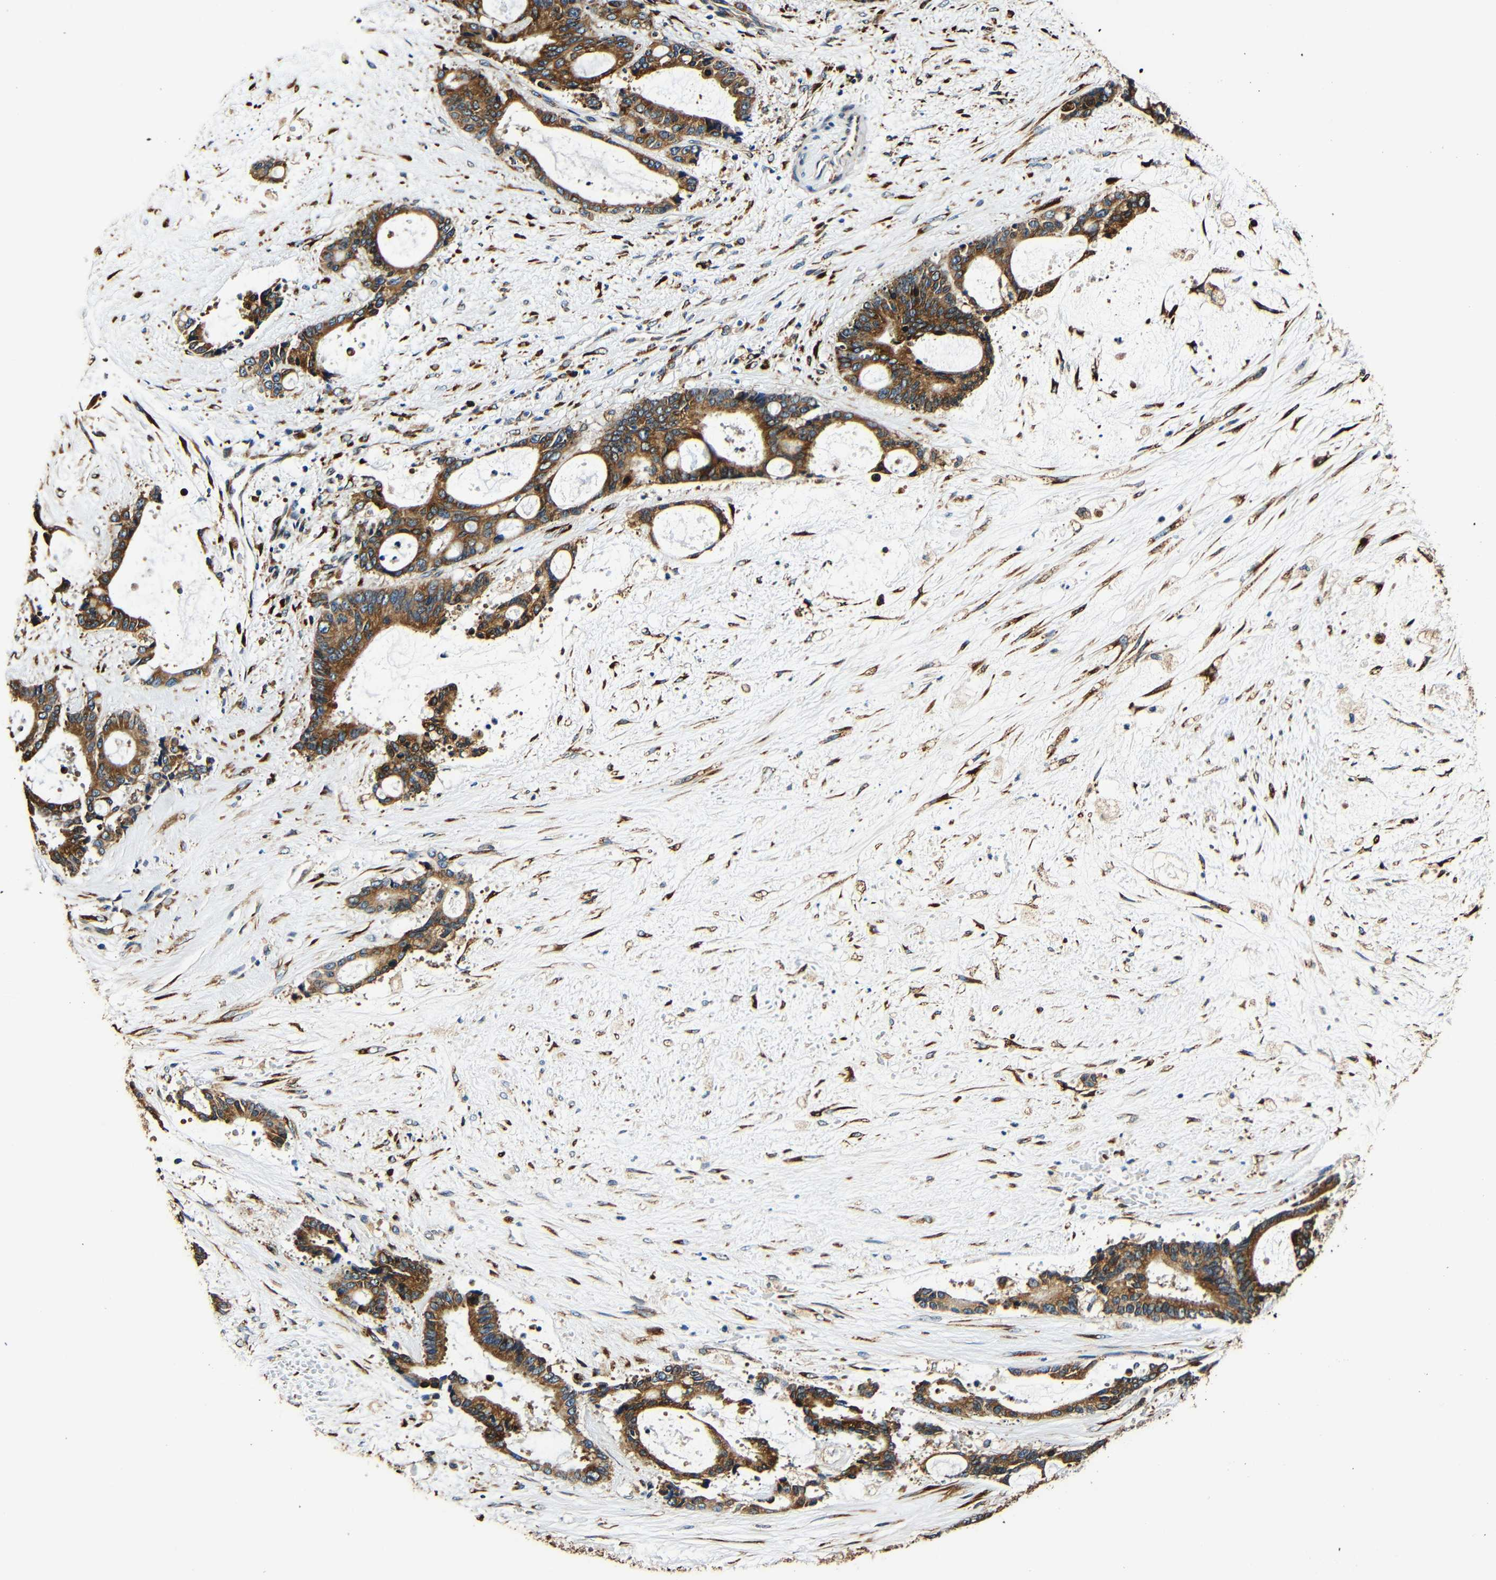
{"staining": {"intensity": "moderate", "quantity": ">75%", "location": "cytoplasmic/membranous"}, "tissue": "liver cancer", "cell_type": "Tumor cells", "image_type": "cancer", "snomed": [{"axis": "morphology", "description": "Normal tissue, NOS"}, {"axis": "morphology", "description": "Cholangiocarcinoma"}, {"axis": "topography", "description": "Liver"}, {"axis": "topography", "description": "Peripheral nerve tissue"}], "caption": "Moderate cytoplasmic/membranous protein expression is seen in approximately >75% of tumor cells in liver cancer (cholangiocarcinoma).", "gene": "RRBP1", "patient": {"sex": "female", "age": 73}}